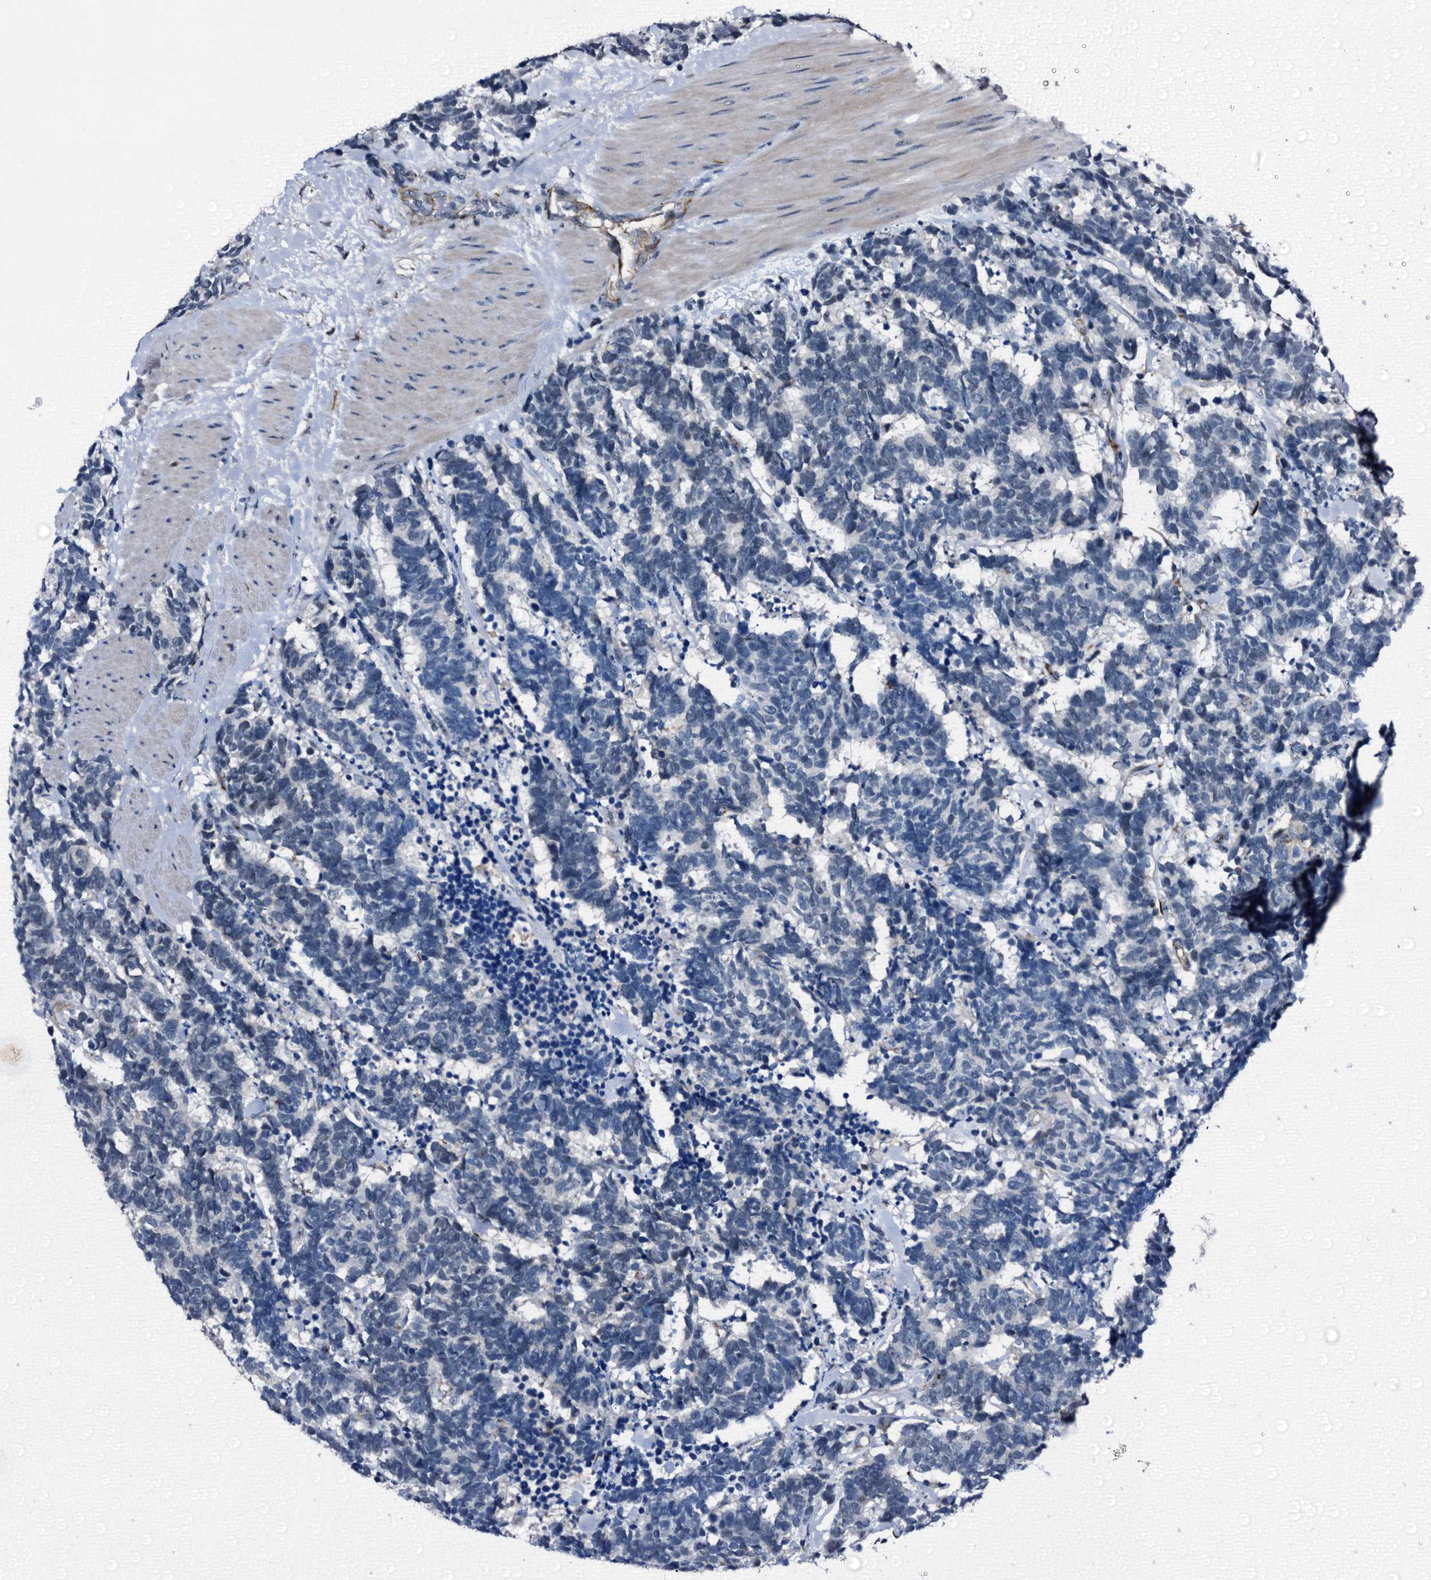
{"staining": {"intensity": "negative", "quantity": "none", "location": "none"}, "tissue": "carcinoid", "cell_type": "Tumor cells", "image_type": "cancer", "snomed": [{"axis": "morphology", "description": "Carcinoma, NOS"}, {"axis": "morphology", "description": "Carcinoid, malignant, NOS"}, {"axis": "topography", "description": "Urinary bladder"}], "caption": "This is a image of immunohistochemistry (IHC) staining of carcinoma, which shows no staining in tumor cells.", "gene": "EMG1", "patient": {"sex": "male", "age": 57}}